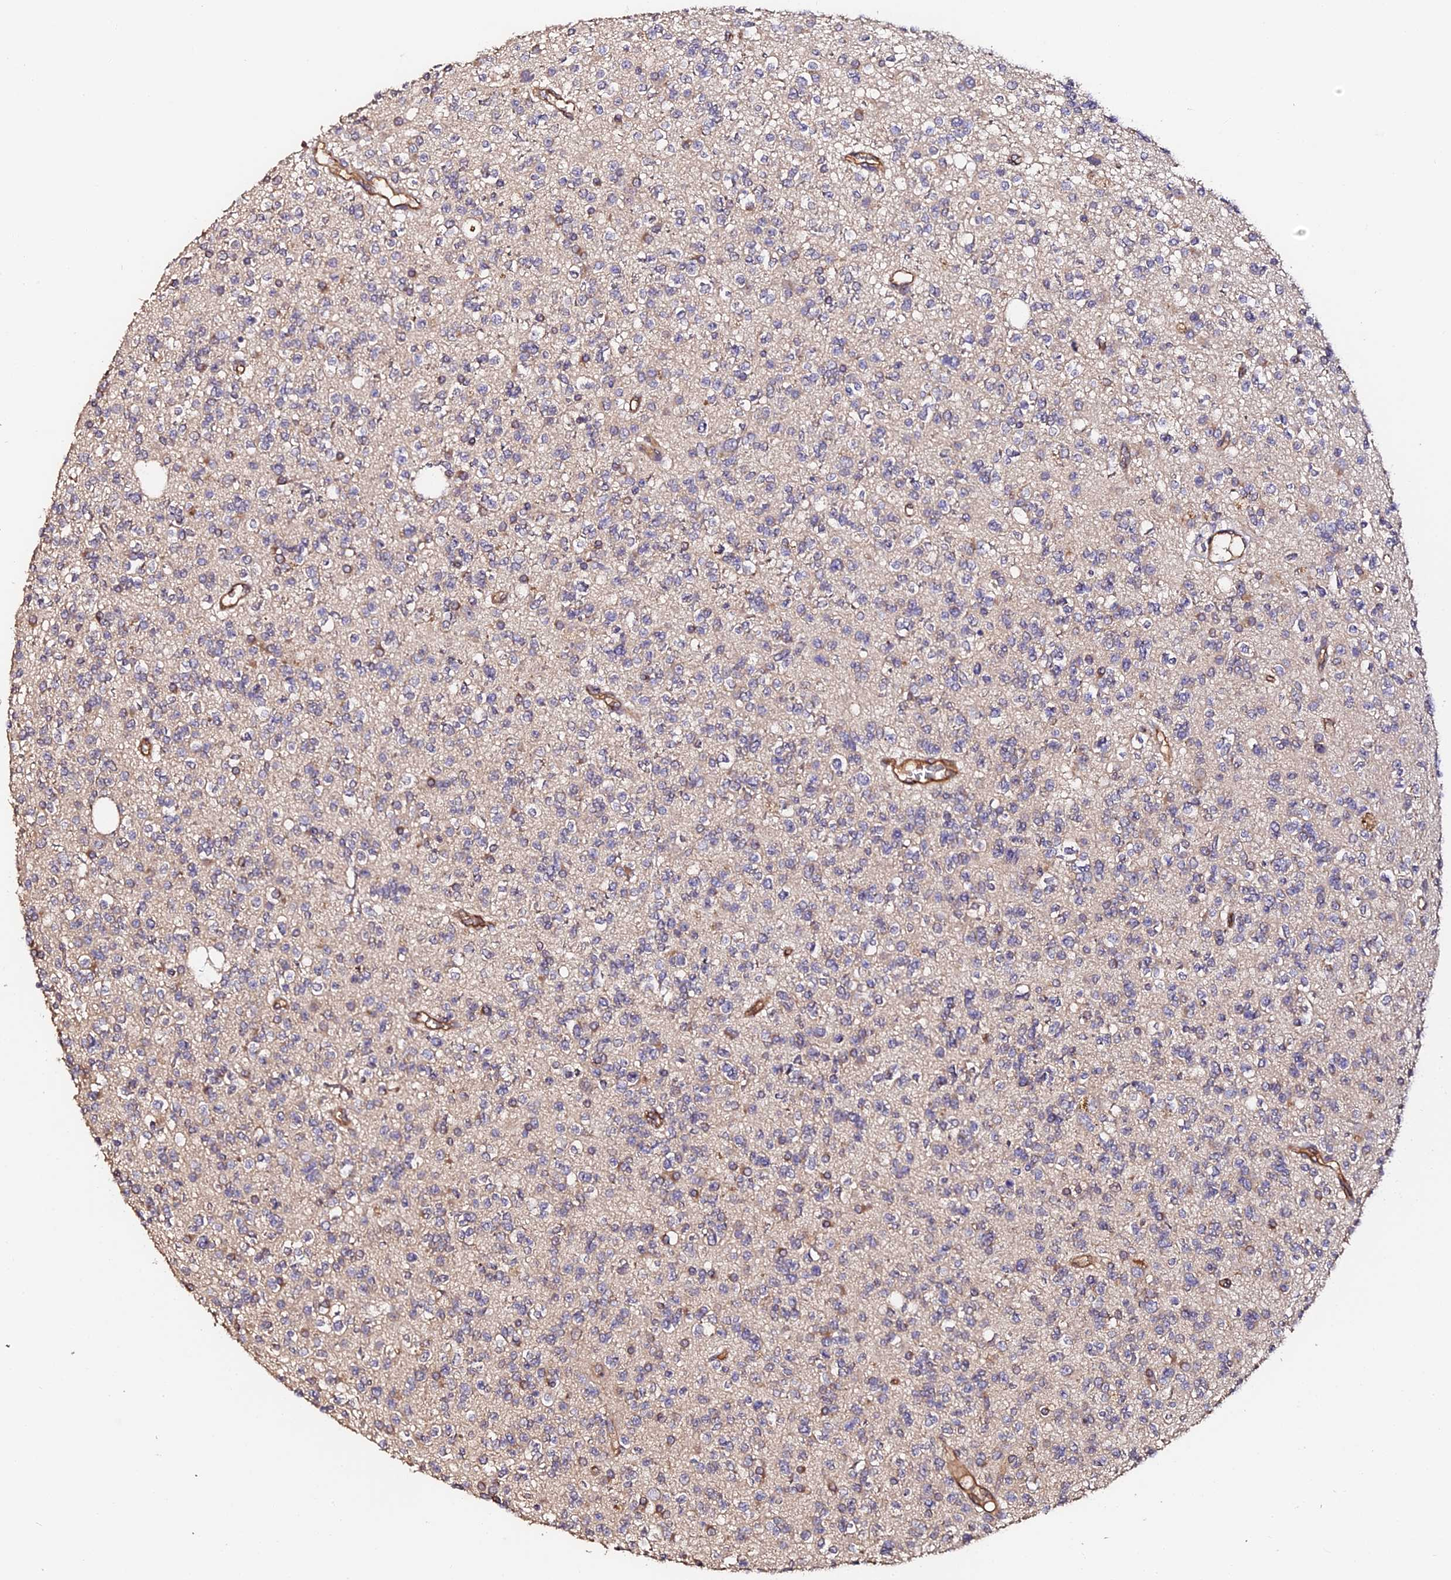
{"staining": {"intensity": "negative", "quantity": "none", "location": "none"}, "tissue": "glioma", "cell_type": "Tumor cells", "image_type": "cancer", "snomed": [{"axis": "morphology", "description": "Glioma, malignant, High grade"}, {"axis": "topography", "description": "Brain"}], "caption": "A photomicrograph of human glioma is negative for staining in tumor cells.", "gene": "TDO2", "patient": {"sex": "male", "age": 34}}